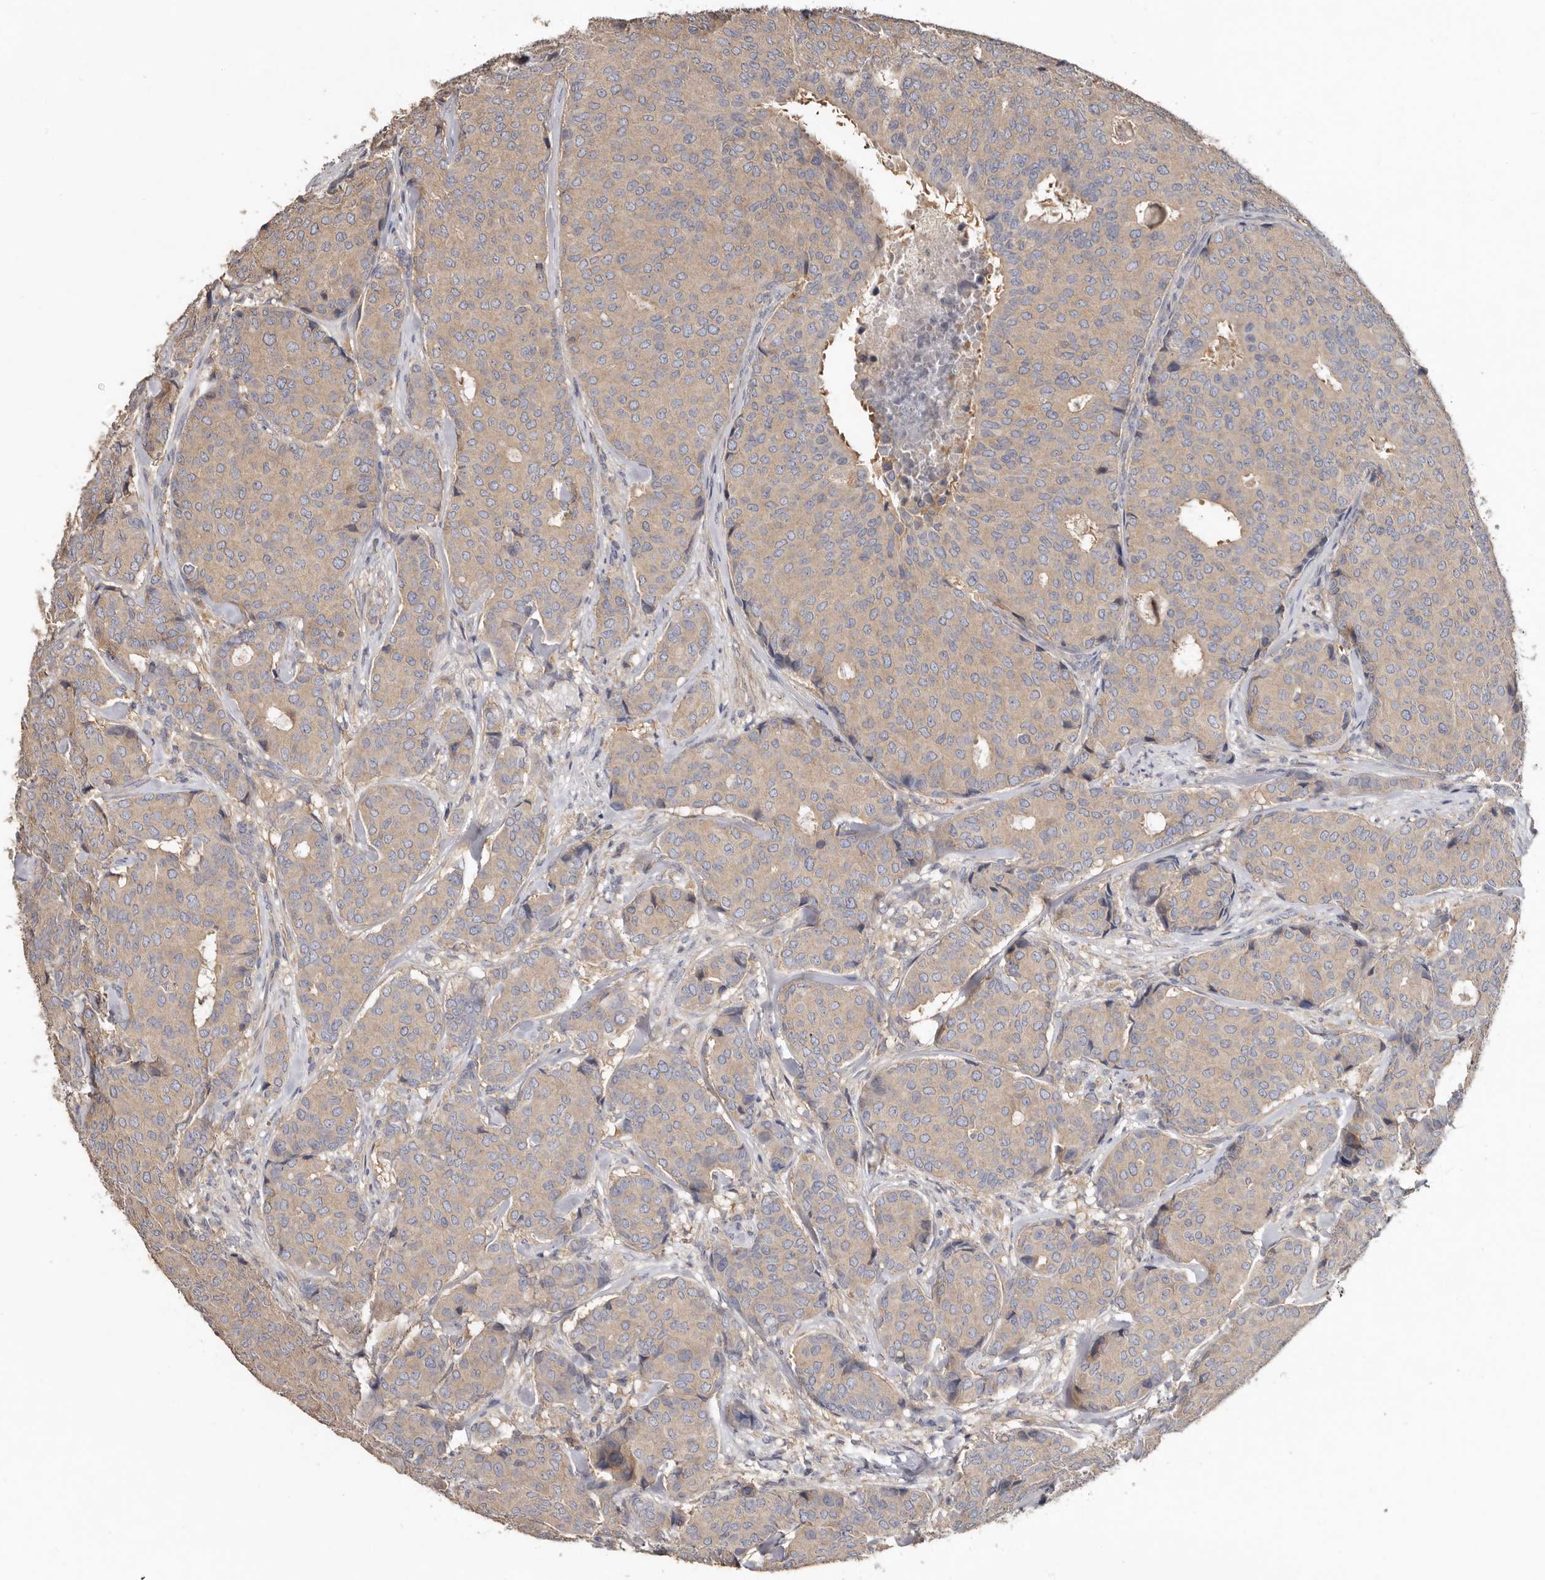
{"staining": {"intensity": "weak", "quantity": ">75%", "location": "cytoplasmic/membranous"}, "tissue": "breast cancer", "cell_type": "Tumor cells", "image_type": "cancer", "snomed": [{"axis": "morphology", "description": "Duct carcinoma"}, {"axis": "topography", "description": "Breast"}], "caption": "Protein staining of breast cancer (intraductal carcinoma) tissue reveals weak cytoplasmic/membranous positivity in about >75% of tumor cells. (Brightfield microscopy of DAB IHC at high magnification).", "gene": "FLCN", "patient": {"sex": "female", "age": 75}}